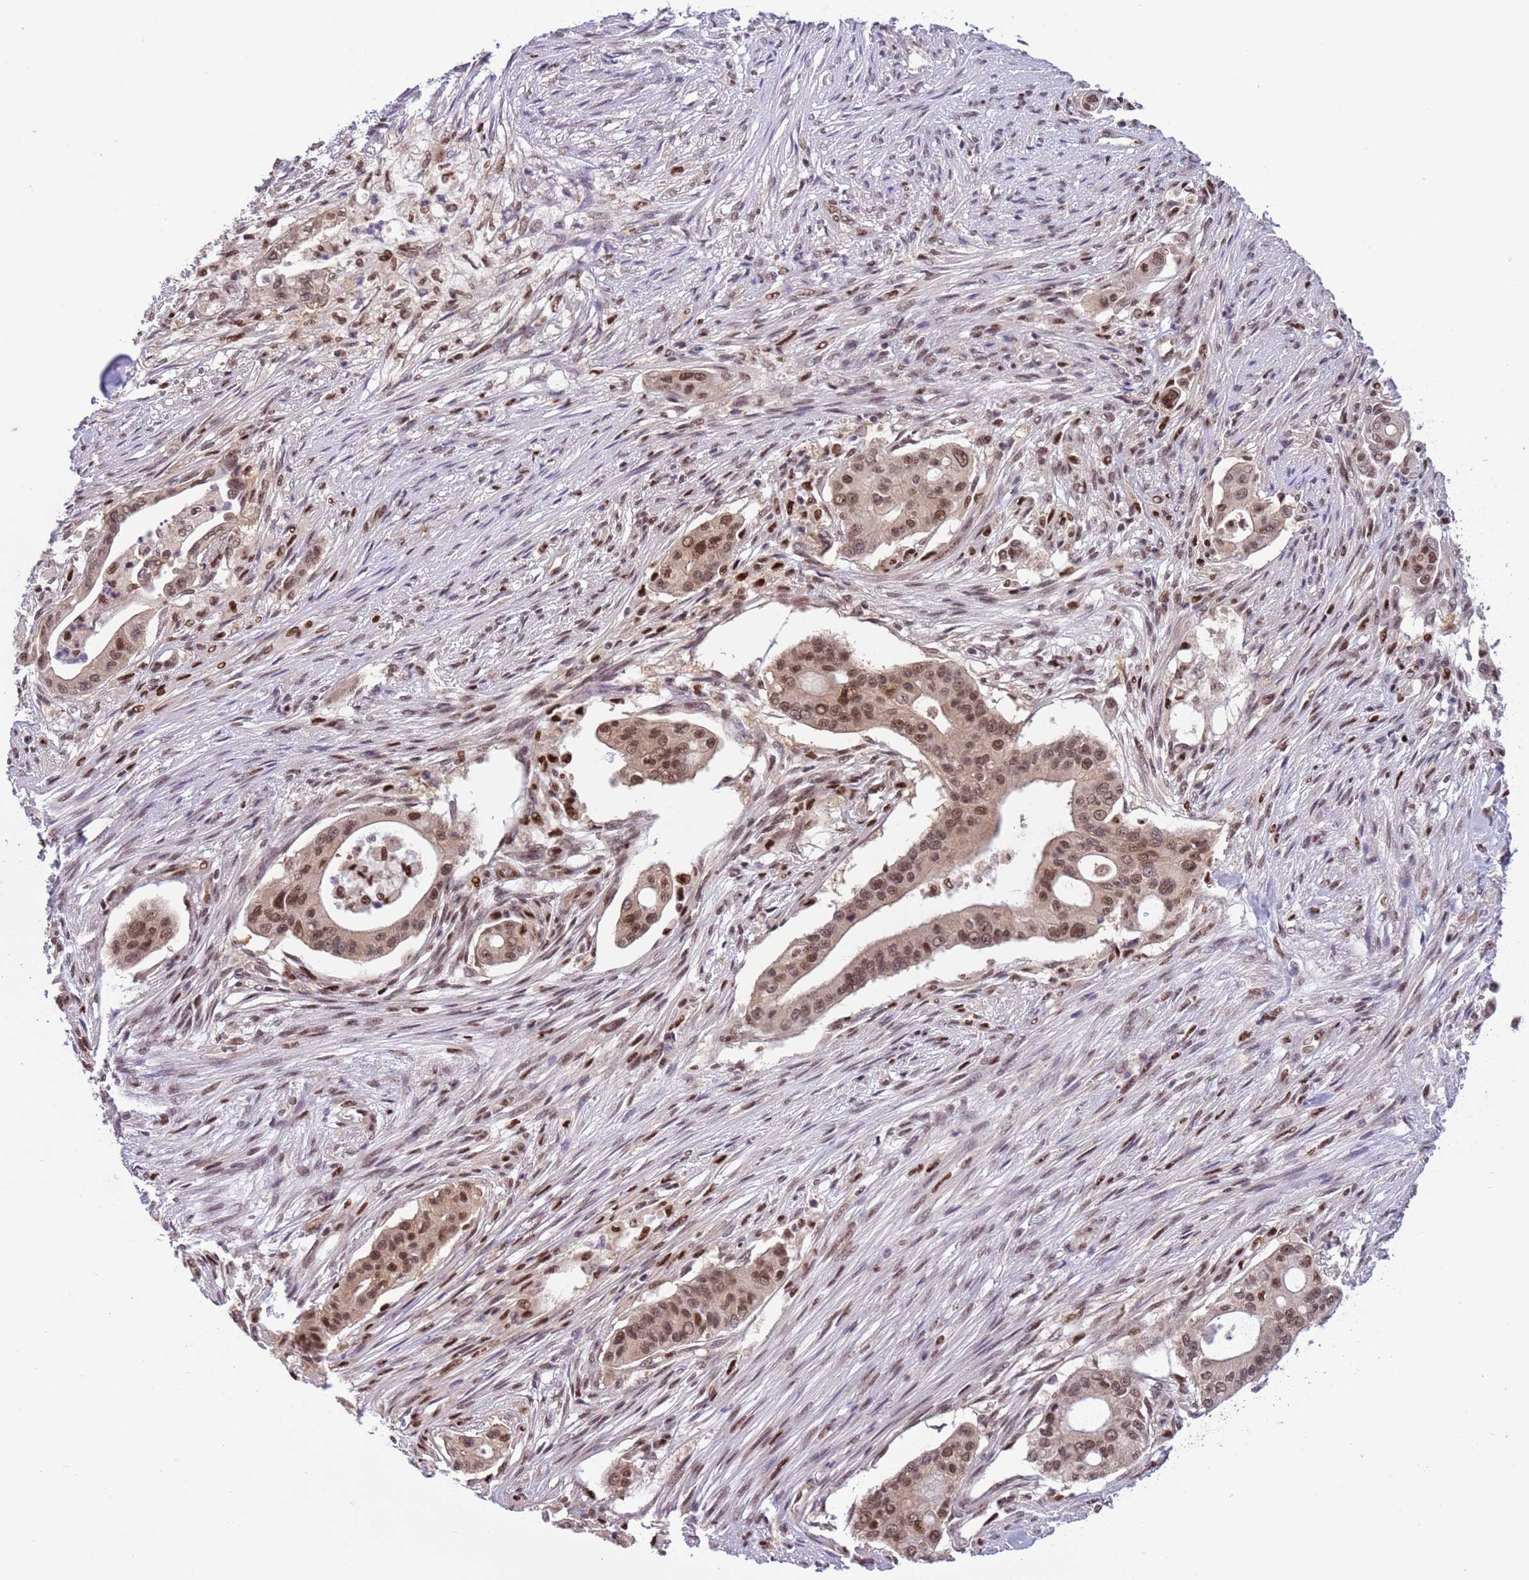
{"staining": {"intensity": "moderate", "quantity": ">75%", "location": "nuclear"}, "tissue": "pancreatic cancer", "cell_type": "Tumor cells", "image_type": "cancer", "snomed": [{"axis": "morphology", "description": "Adenocarcinoma, NOS"}, {"axis": "topography", "description": "Pancreas"}], "caption": "Adenocarcinoma (pancreatic) tissue exhibits moderate nuclear staining in approximately >75% of tumor cells", "gene": "PRPF6", "patient": {"sex": "male", "age": 46}}